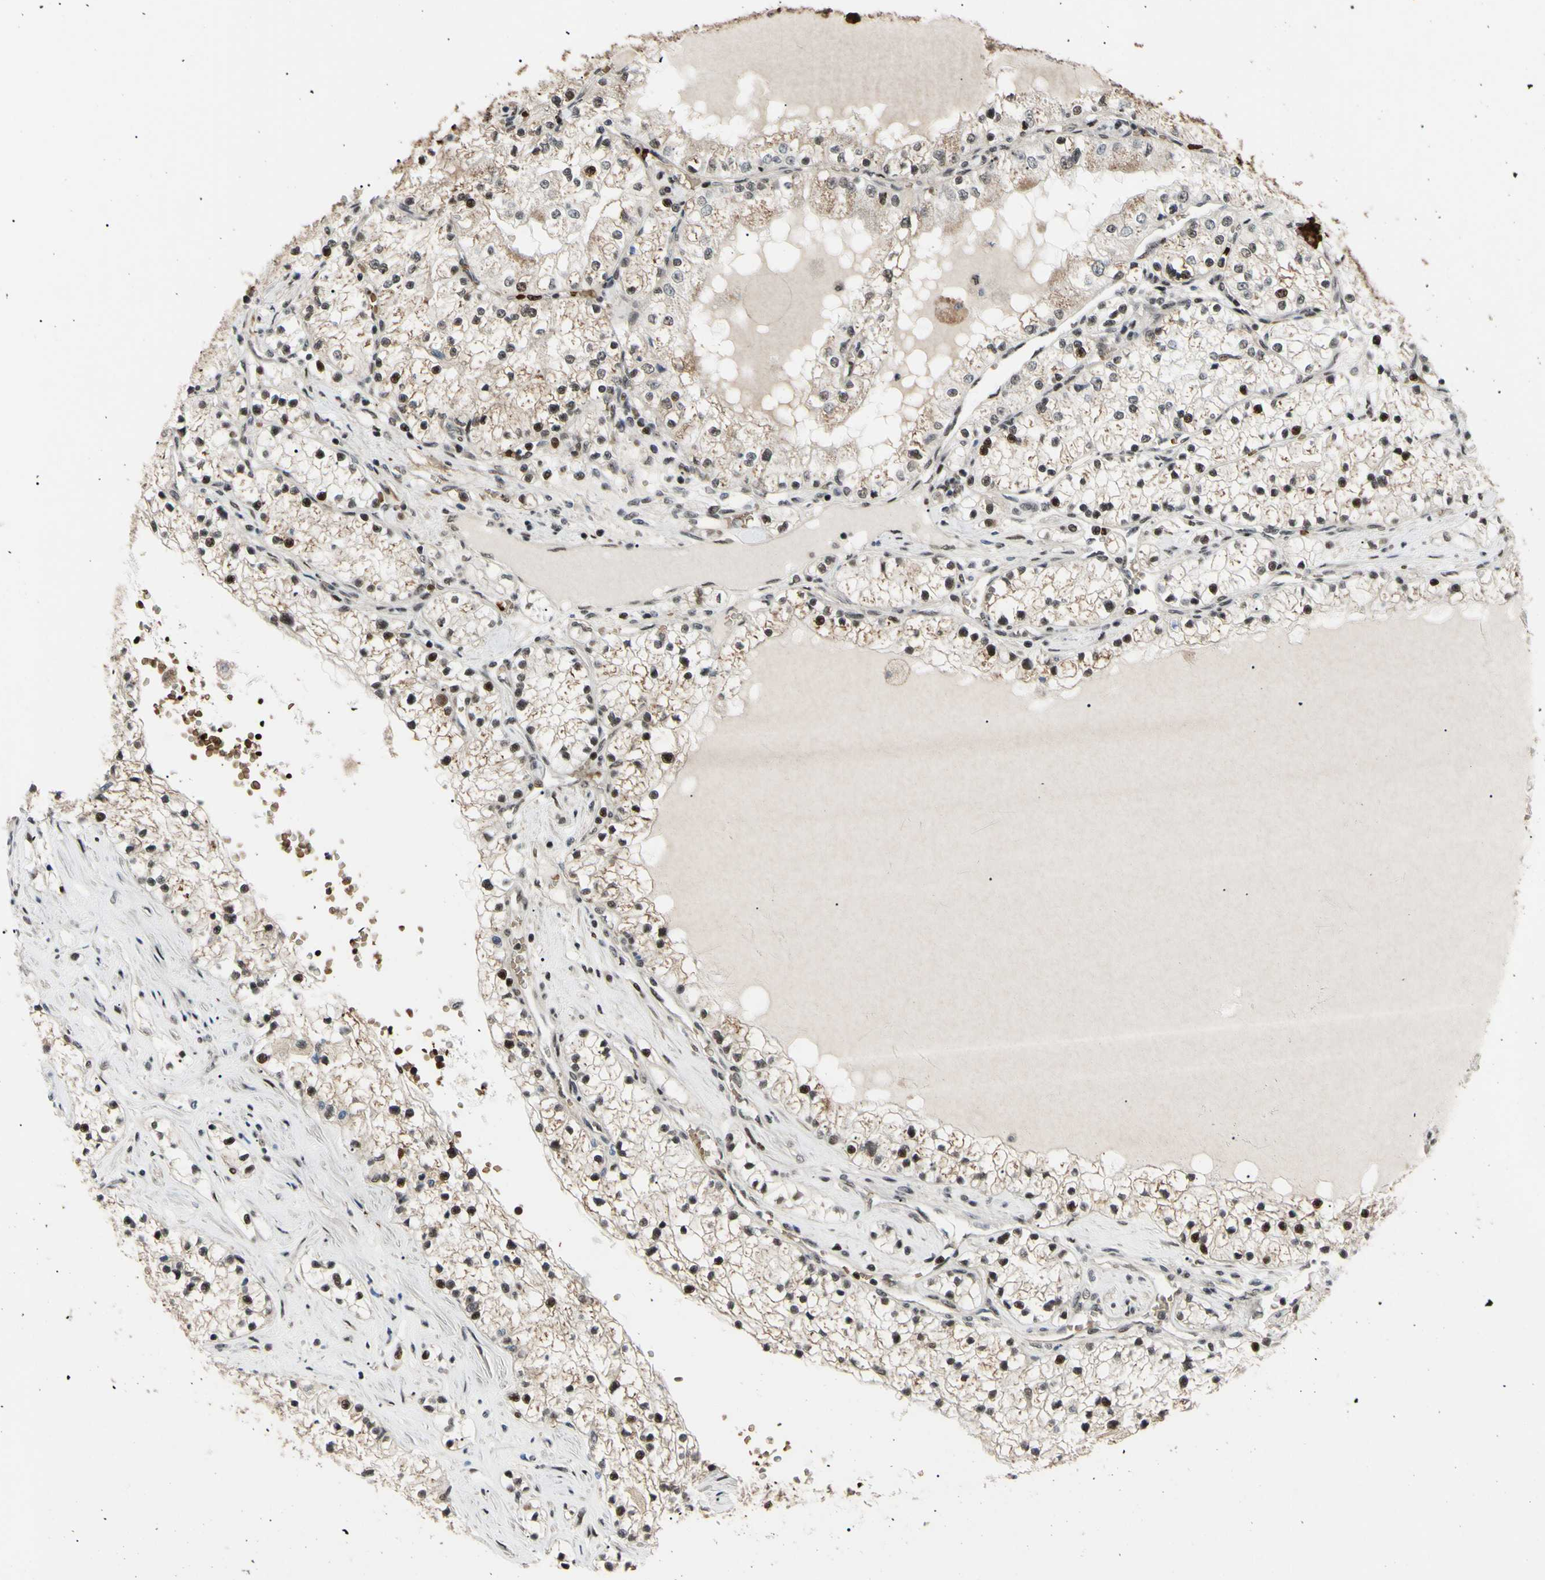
{"staining": {"intensity": "moderate", "quantity": "25%-75%", "location": "nuclear"}, "tissue": "renal cancer", "cell_type": "Tumor cells", "image_type": "cancer", "snomed": [{"axis": "morphology", "description": "Adenocarcinoma, NOS"}, {"axis": "topography", "description": "Kidney"}], "caption": "This image shows immunohistochemistry staining of human renal cancer, with medium moderate nuclear positivity in about 25%-75% of tumor cells.", "gene": "THAP12", "patient": {"sex": "male", "age": 68}}